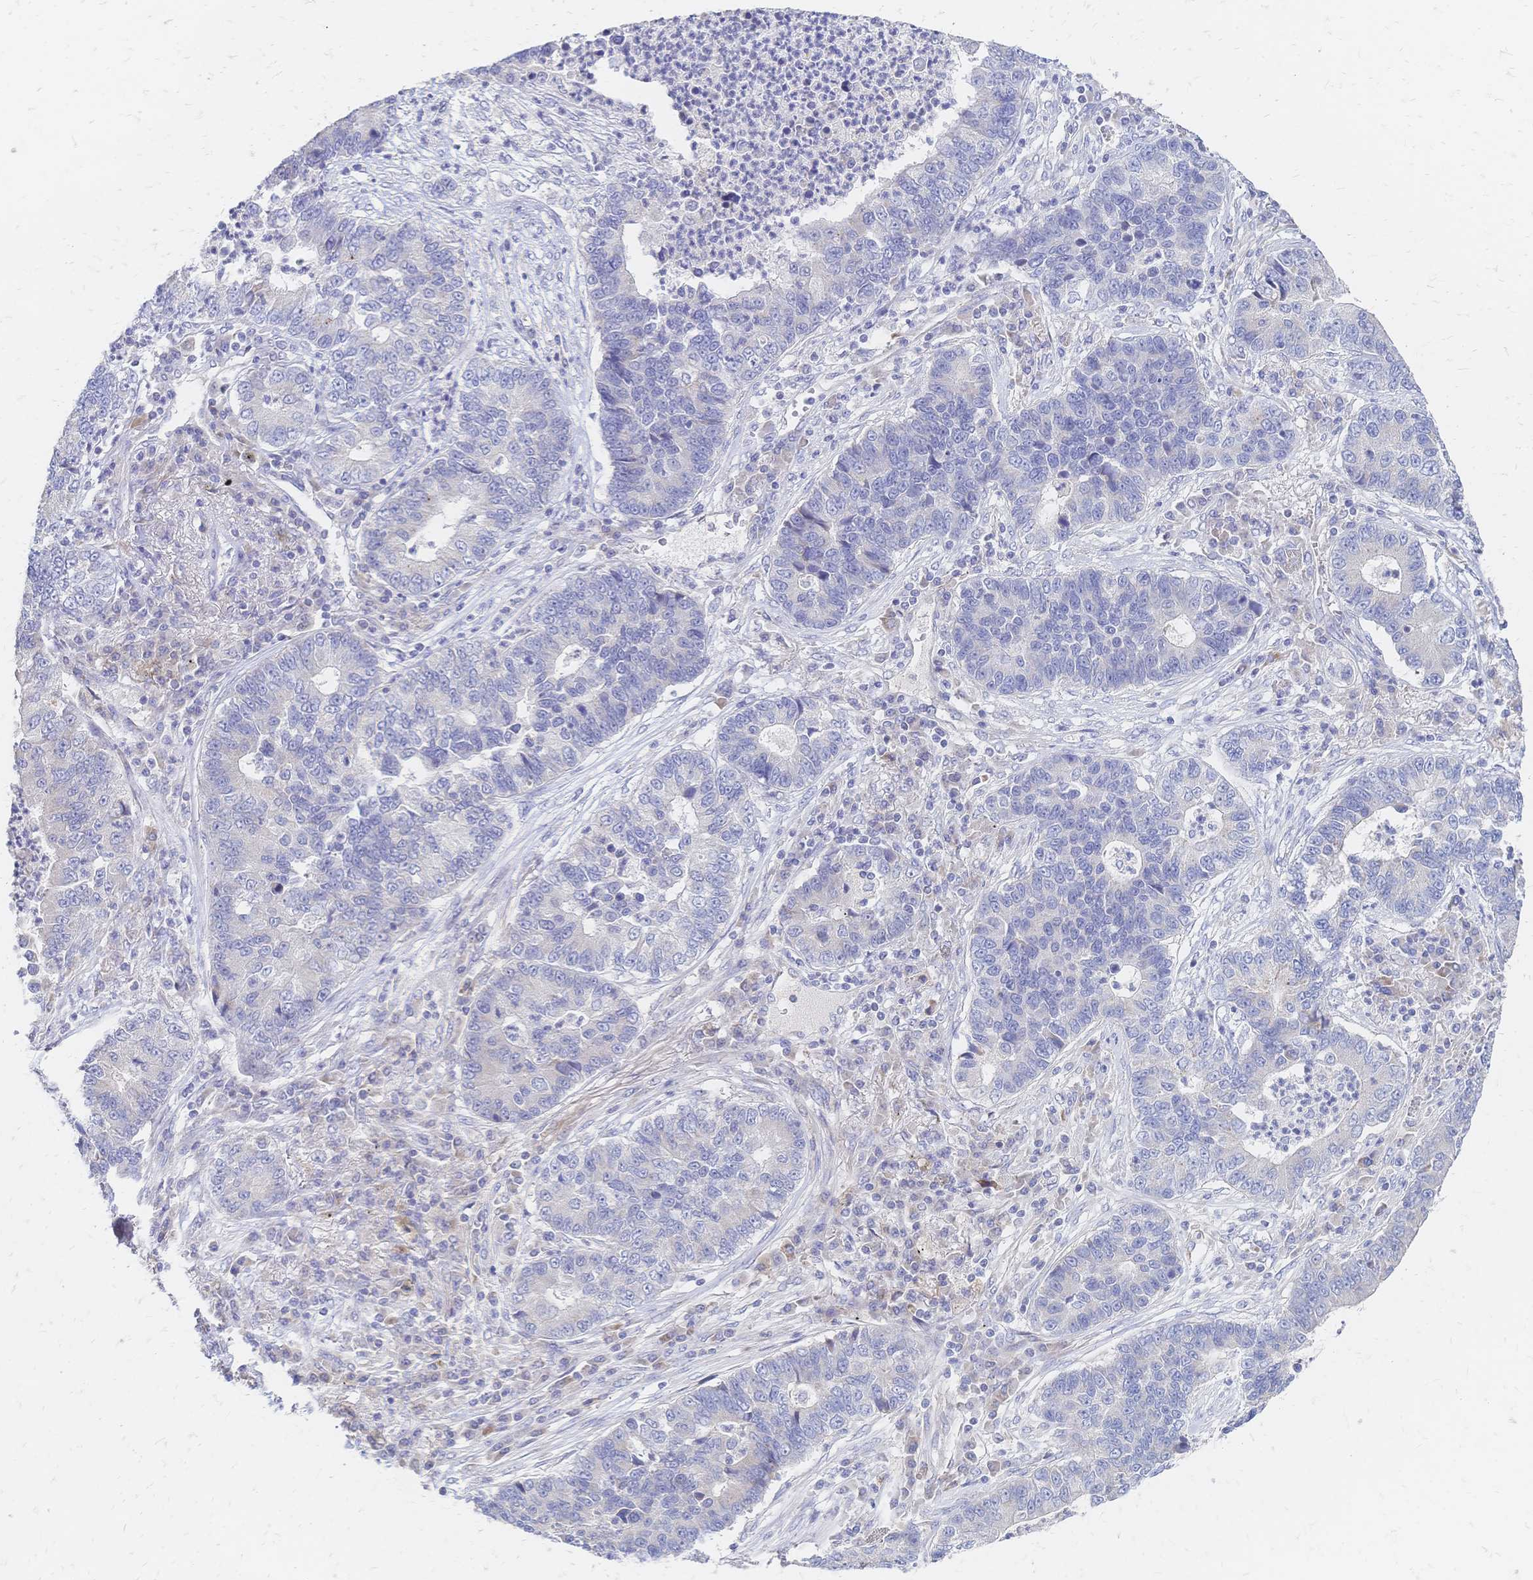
{"staining": {"intensity": "negative", "quantity": "none", "location": "none"}, "tissue": "lung cancer", "cell_type": "Tumor cells", "image_type": "cancer", "snomed": [{"axis": "morphology", "description": "Adenocarcinoma, NOS"}, {"axis": "topography", "description": "Lung"}], "caption": "Protein analysis of adenocarcinoma (lung) reveals no significant staining in tumor cells.", "gene": "VWC2L", "patient": {"sex": "female", "age": 57}}